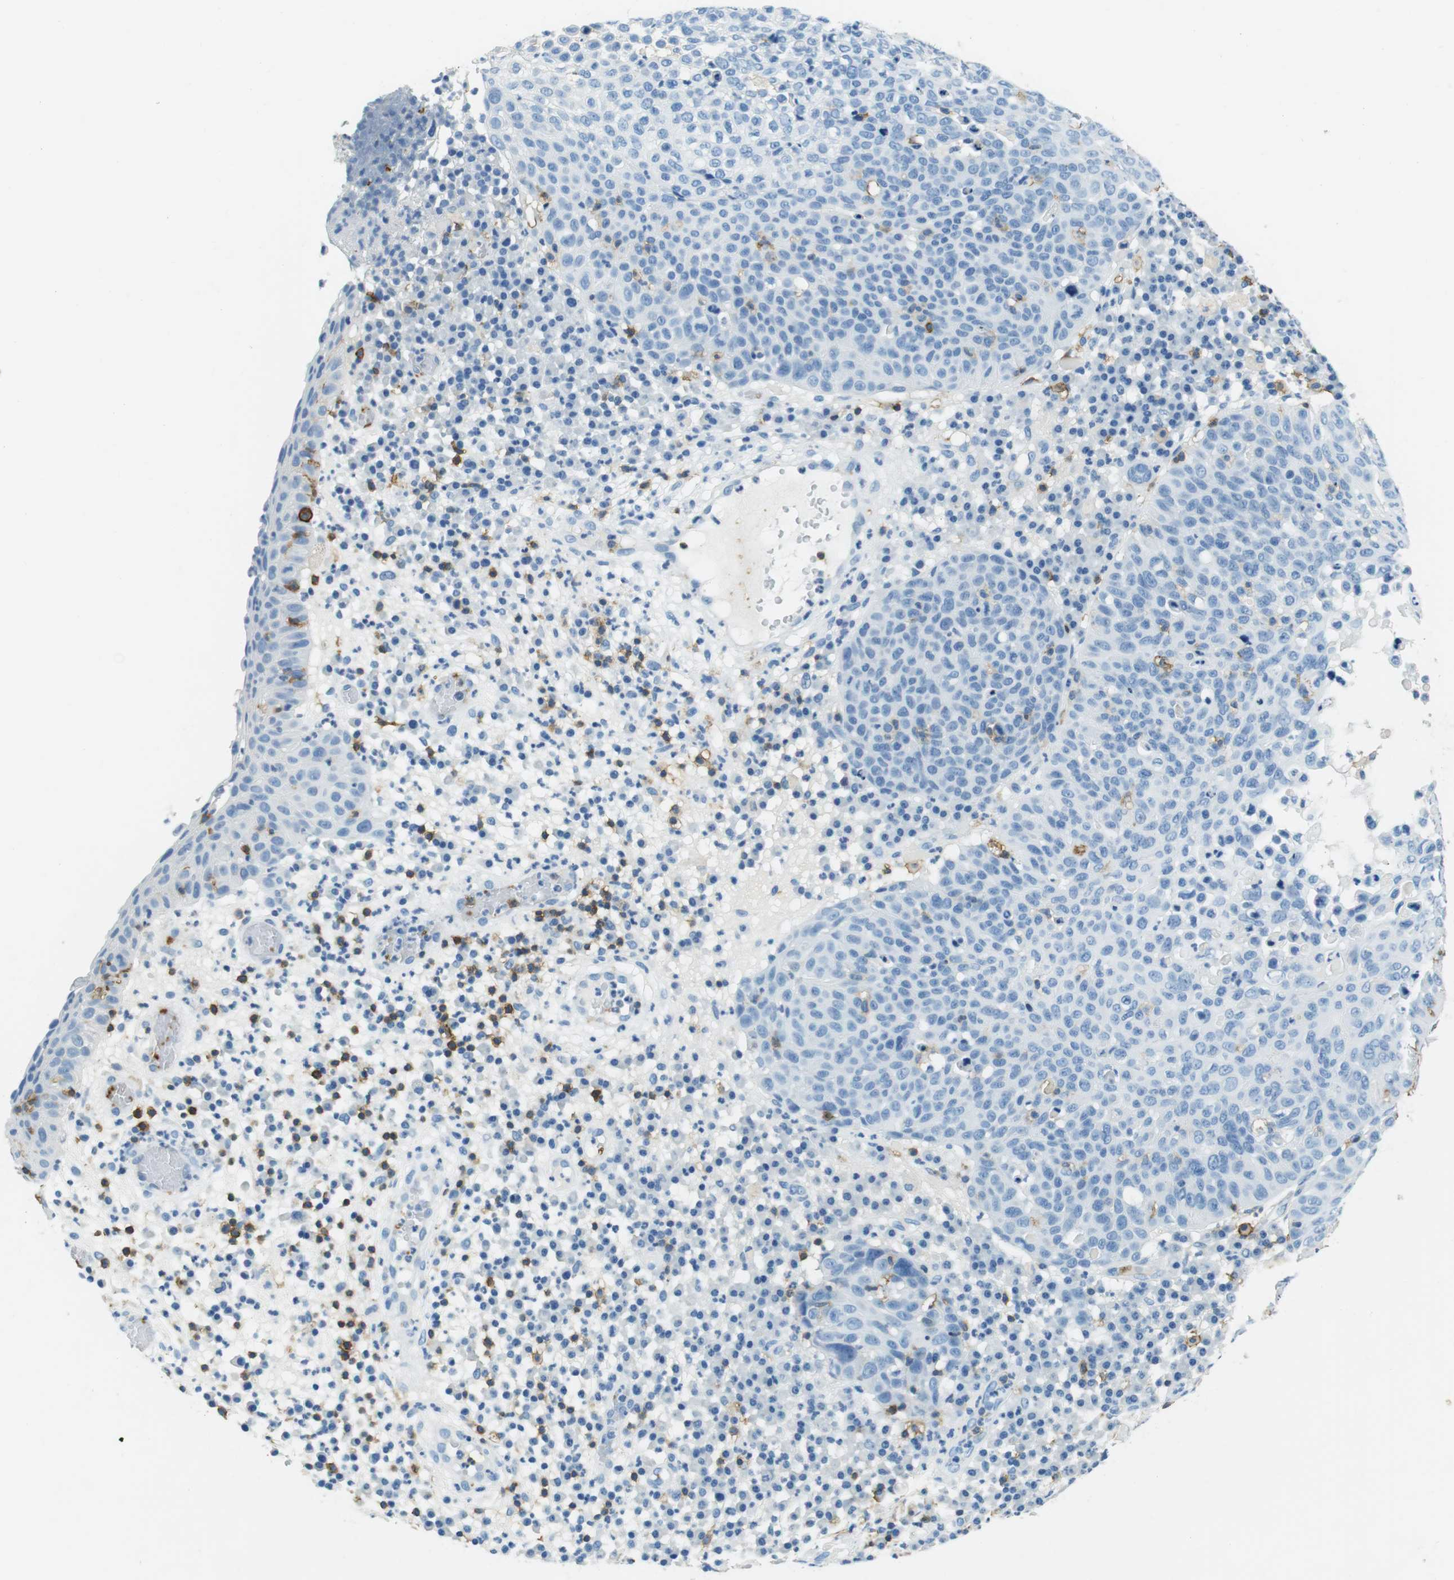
{"staining": {"intensity": "negative", "quantity": "none", "location": "none"}, "tissue": "skin cancer", "cell_type": "Tumor cells", "image_type": "cancer", "snomed": [{"axis": "morphology", "description": "Squamous cell carcinoma in situ, NOS"}, {"axis": "morphology", "description": "Squamous cell carcinoma, NOS"}, {"axis": "topography", "description": "Skin"}], "caption": "Immunohistochemistry (IHC) micrograph of human skin cancer stained for a protein (brown), which displays no positivity in tumor cells.", "gene": "LAT", "patient": {"sex": "male", "age": 93}}